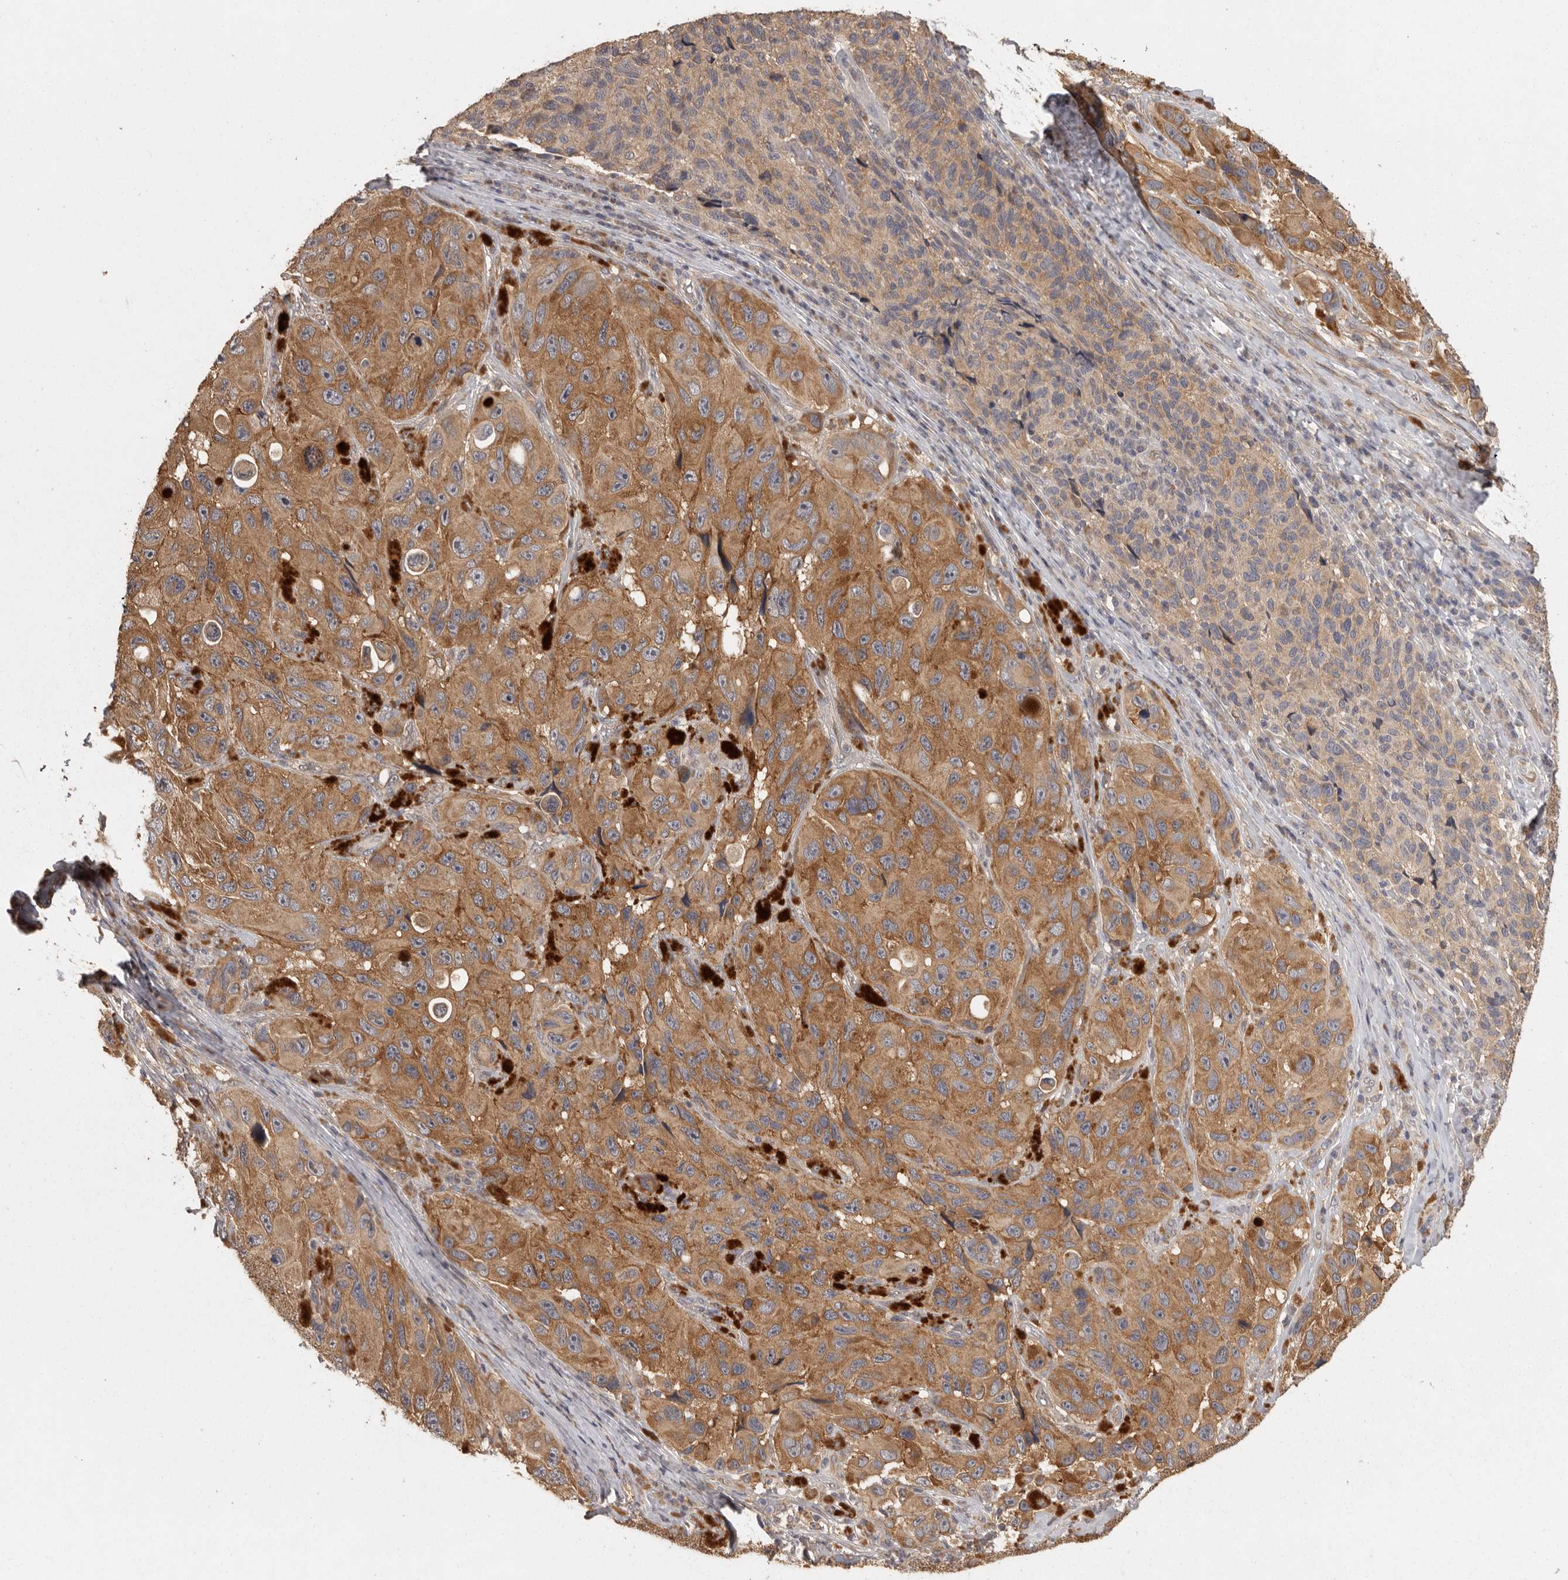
{"staining": {"intensity": "moderate", "quantity": ">75%", "location": "cytoplasmic/membranous"}, "tissue": "melanoma", "cell_type": "Tumor cells", "image_type": "cancer", "snomed": [{"axis": "morphology", "description": "Malignant melanoma, NOS"}, {"axis": "topography", "description": "Skin"}], "caption": "This histopathology image demonstrates immunohistochemistry (IHC) staining of human malignant melanoma, with medium moderate cytoplasmic/membranous expression in about >75% of tumor cells.", "gene": "BAIAP2", "patient": {"sex": "female", "age": 73}}